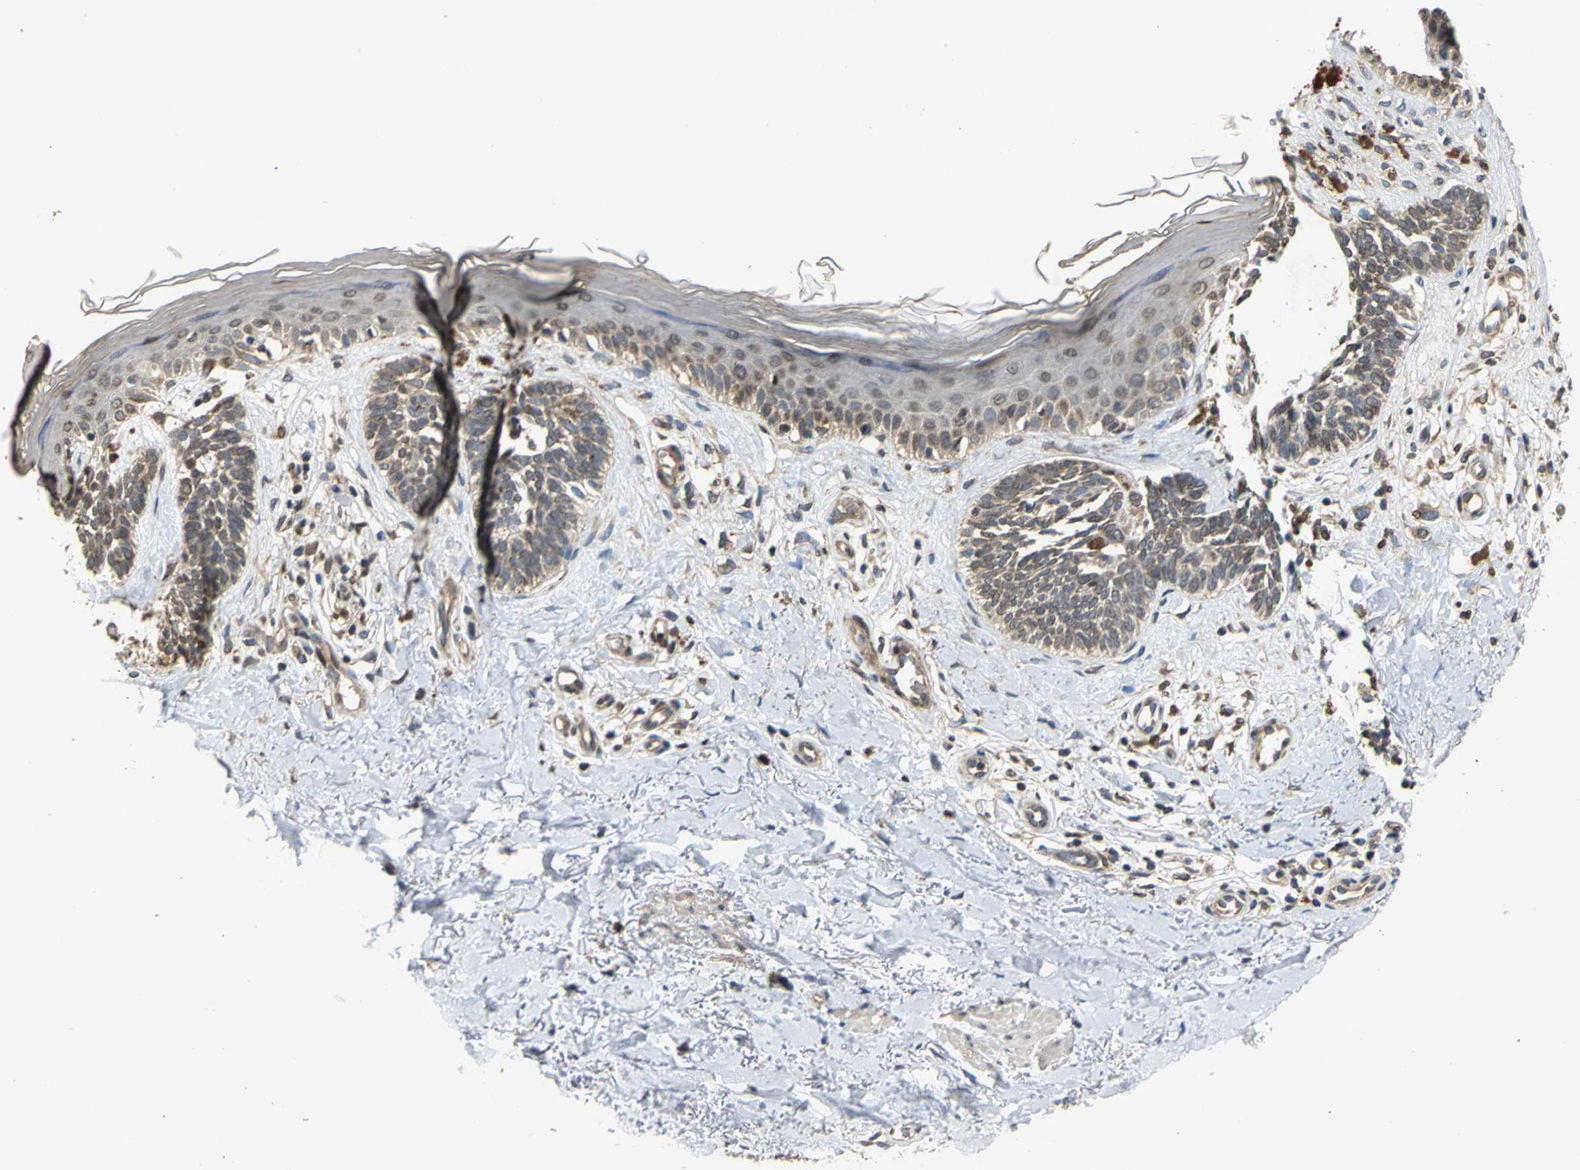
{"staining": {"intensity": "moderate", "quantity": ">75%", "location": "cytoplasmic/membranous,nuclear"}, "tissue": "skin cancer", "cell_type": "Tumor cells", "image_type": "cancer", "snomed": [{"axis": "morphology", "description": "Normal tissue, NOS"}, {"axis": "morphology", "description": "Basal cell carcinoma"}, {"axis": "topography", "description": "Skin"}], "caption": "Immunohistochemical staining of human basal cell carcinoma (skin) reveals medium levels of moderate cytoplasmic/membranous and nuclear protein expression in about >75% of tumor cells.", "gene": "AHR", "patient": {"sex": "female", "age": 58}}